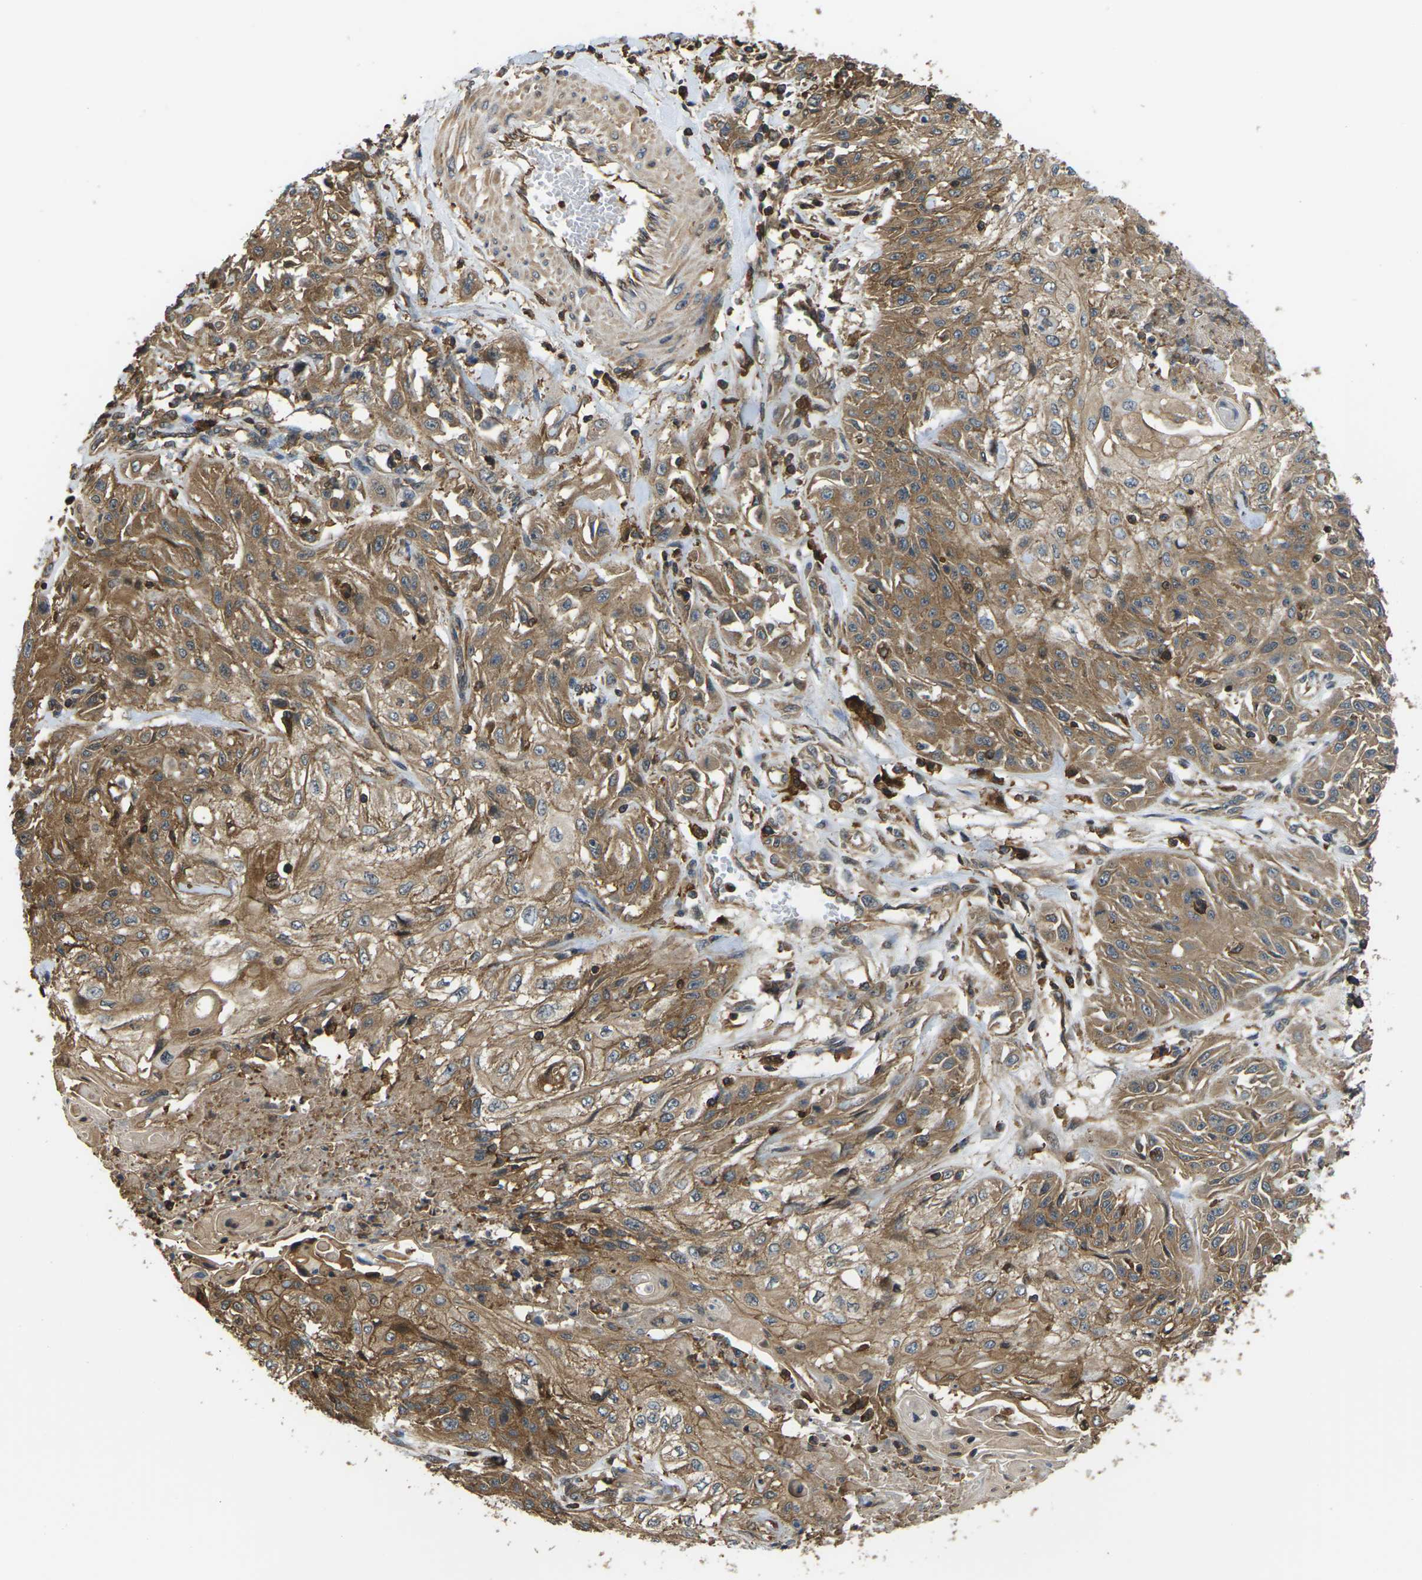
{"staining": {"intensity": "moderate", "quantity": ">75%", "location": "cytoplasmic/membranous"}, "tissue": "skin cancer", "cell_type": "Tumor cells", "image_type": "cancer", "snomed": [{"axis": "morphology", "description": "Squamous cell carcinoma, NOS"}, {"axis": "topography", "description": "Skin"}], "caption": "Human skin squamous cell carcinoma stained for a protein (brown) displays moderate cytoplasmic/membranous positive staining in approximately >75% of tumor cells.", "gene": "IQGAP1", "patient": {"sex": "male", "age": 75}}